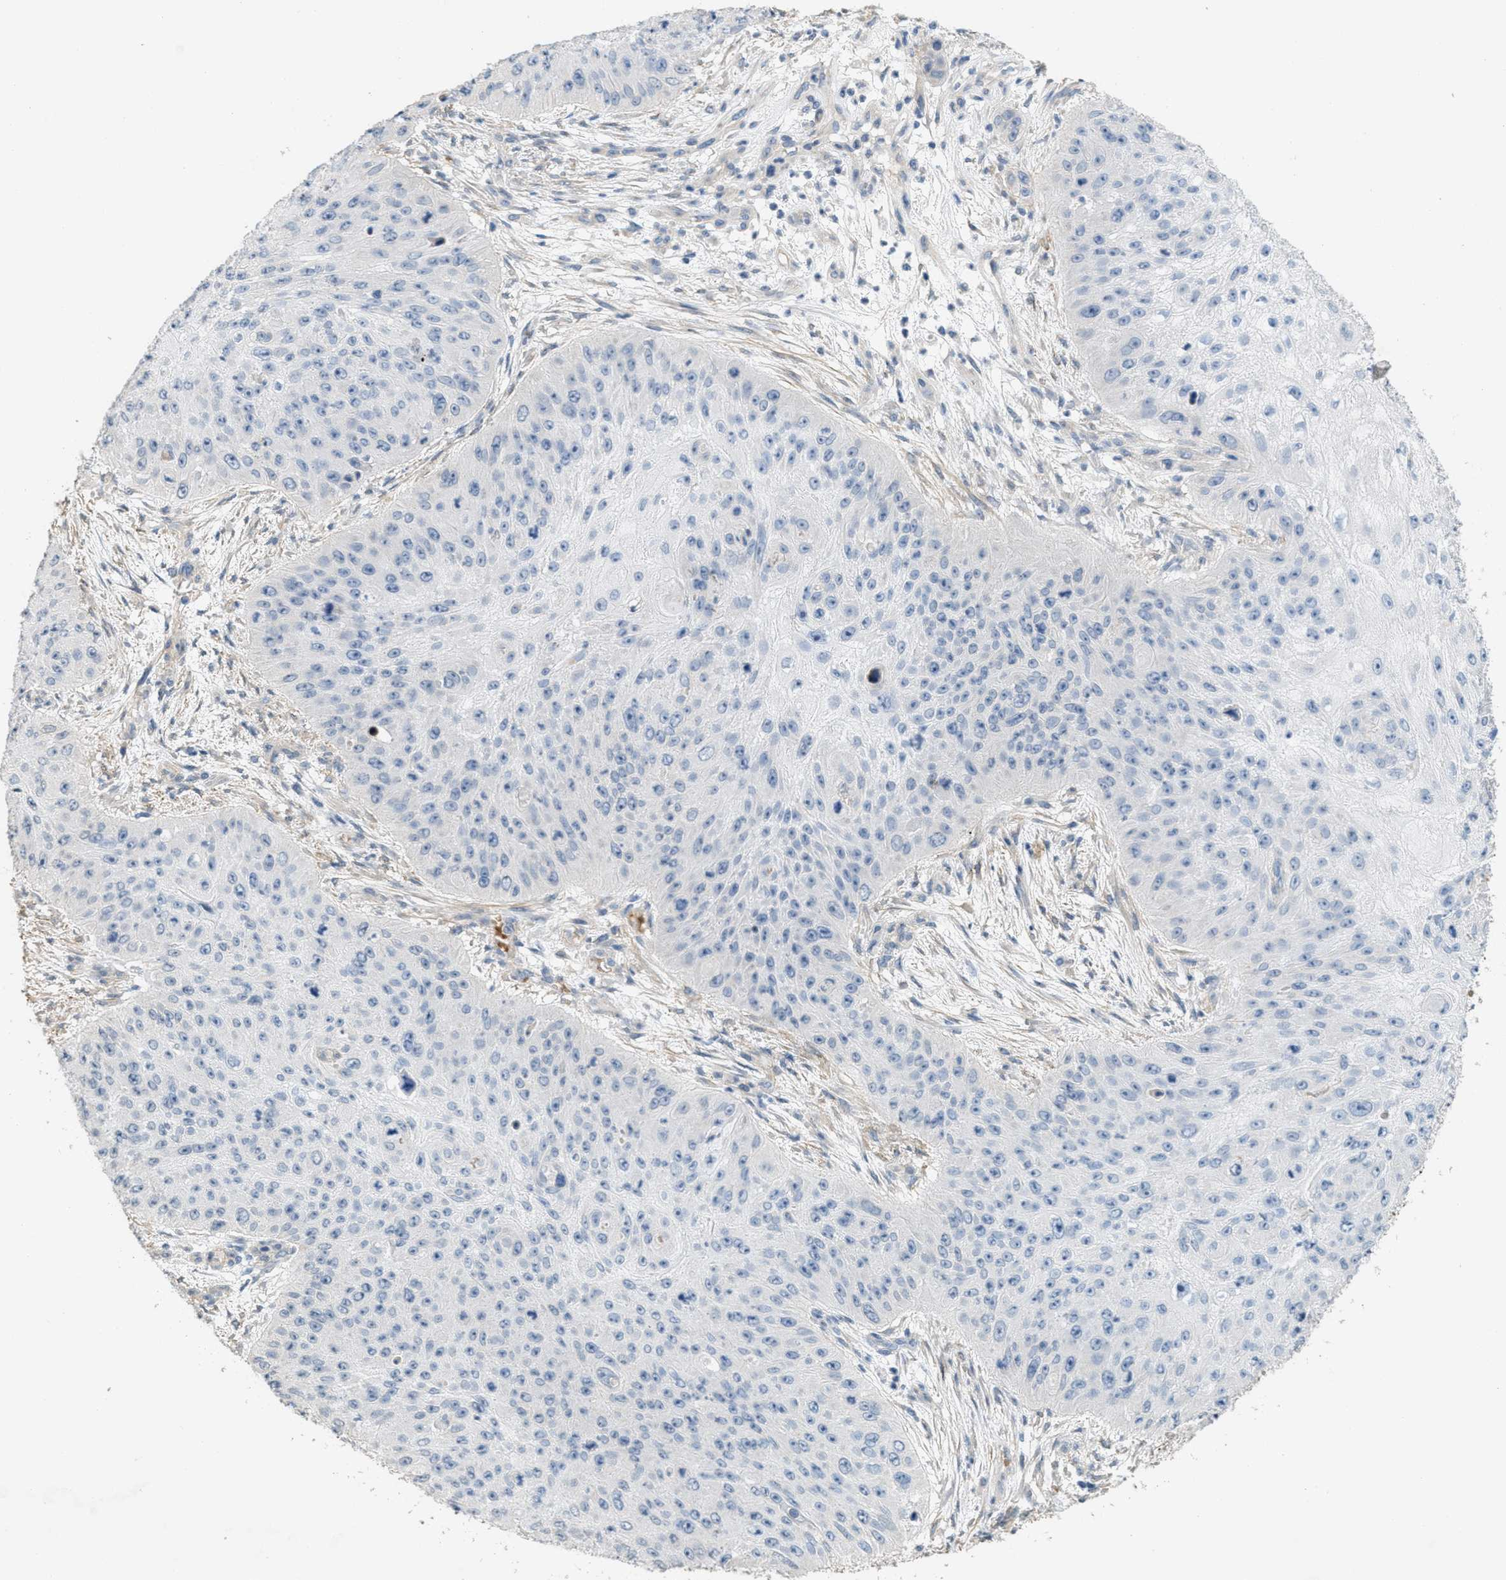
{"staining": {"intensity": "negative", "quantity": "none", "location": "none"}, "tissue": "skin cancer", "cell_type": "Tumor cells", "image_type": "cancer", "snomed": [{"axis": "morphology", "description": "Squamous cell carcinoma, NOS"}, {"axis": "topography", "description": "Skin"}], "caption": "Image shows no protein staining in tumor cells of skin cancer (squamous cell carcinoma) tissue.", "gene": "MRS2", "patient": {"sex": "female", "age": 80}}